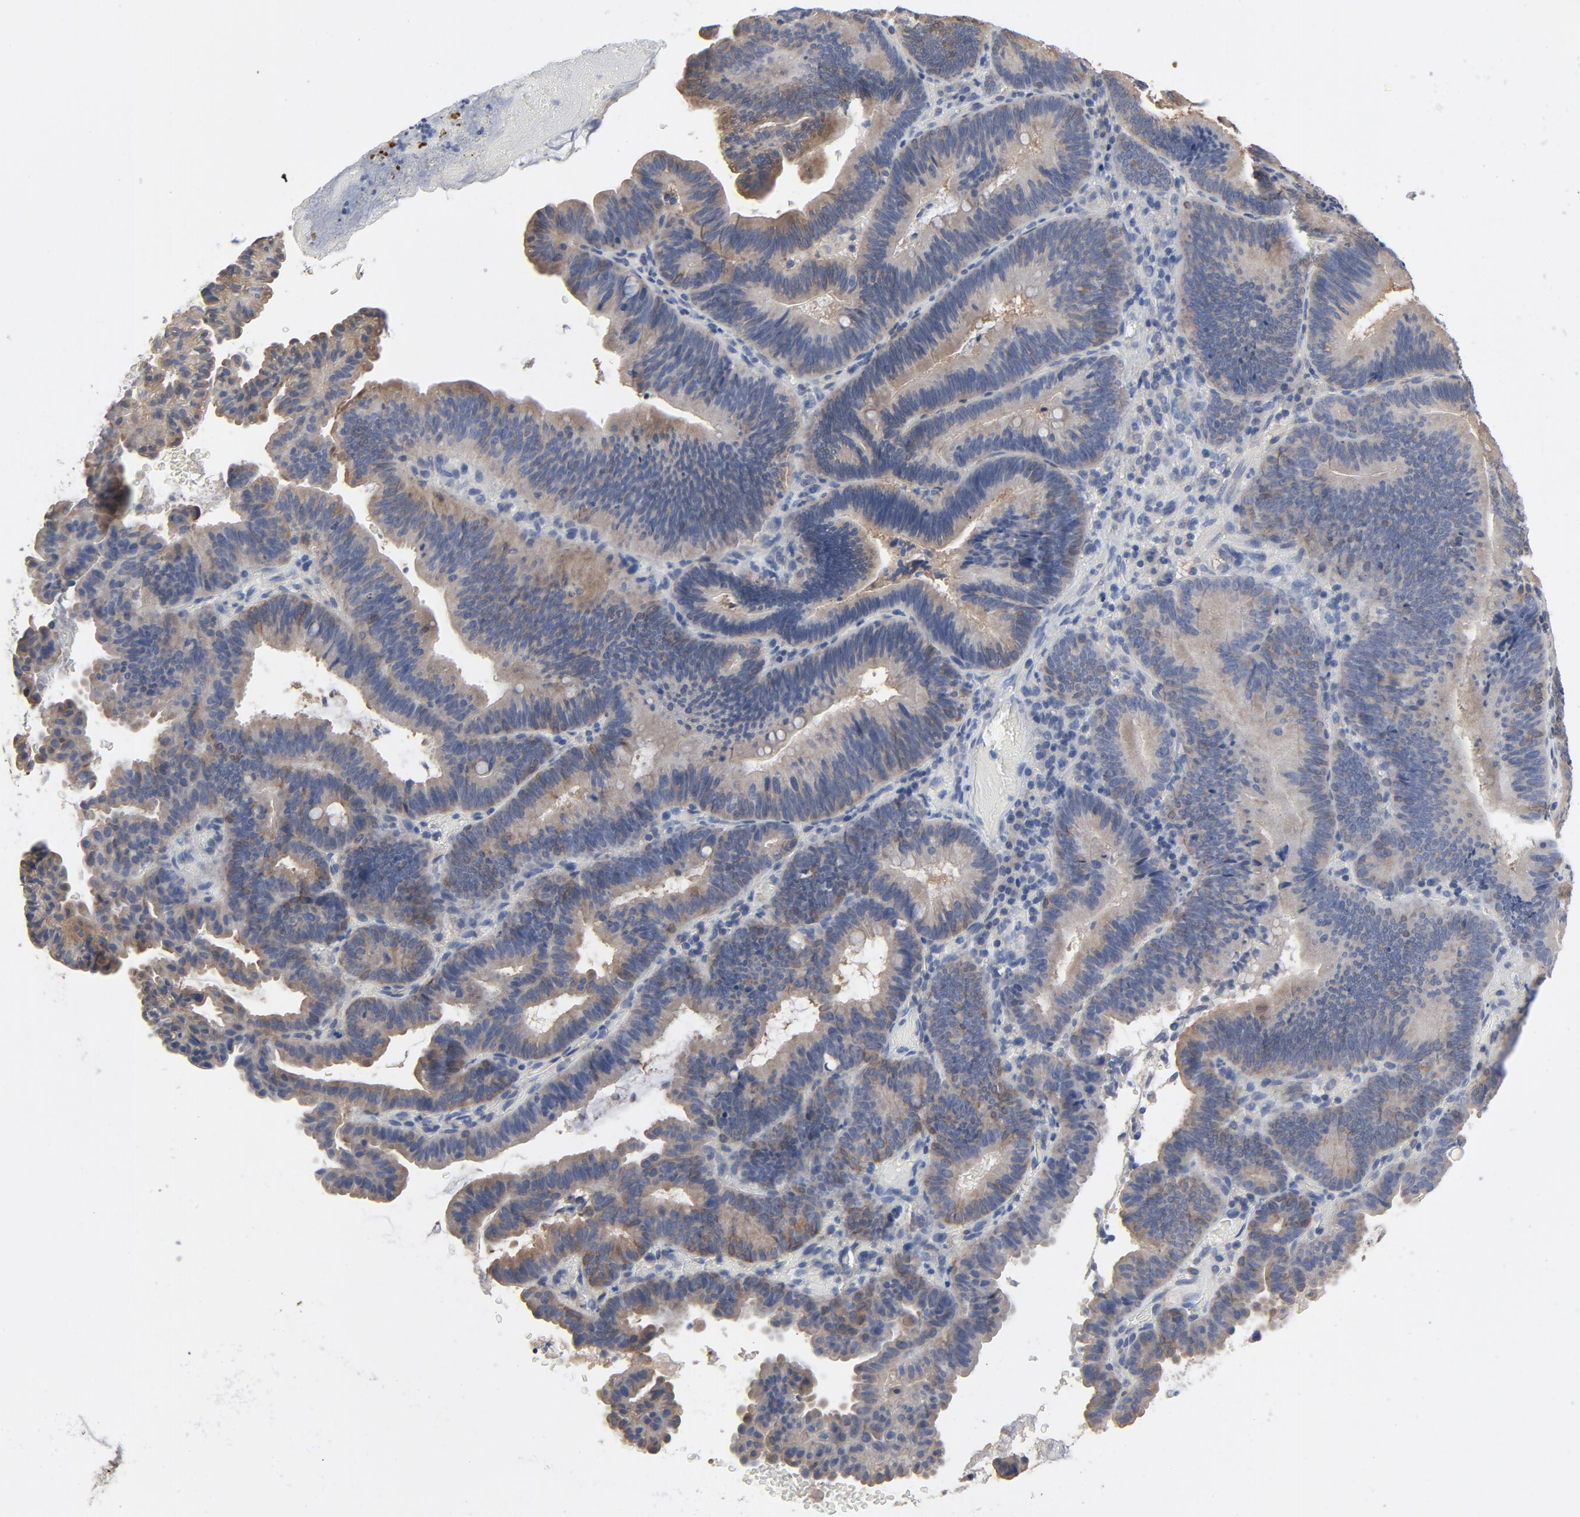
{"staining": {"intensity": "moderate", "quantity": ">75%", "location": "cytoplasmic/membranous"}, "tissue": "pancreatic cancer", "cell_type": "Tumor cells", "image_type": "cancer", "snomed": [{"axis": "morphology", "description": "Adenocarcinoma, NOS"}, {"axis": "topography", "description": "Pancreas"}], "caption": "Adenocarcinoma (pancreatic) stained with DAB immunohistochemistry demonstrates medium levels of moderate cytoplasmic/membranous expression in about >75% of tumor cells.", "gene": "DYNLT3", "patient": {"sex": "male", "age": 82}}